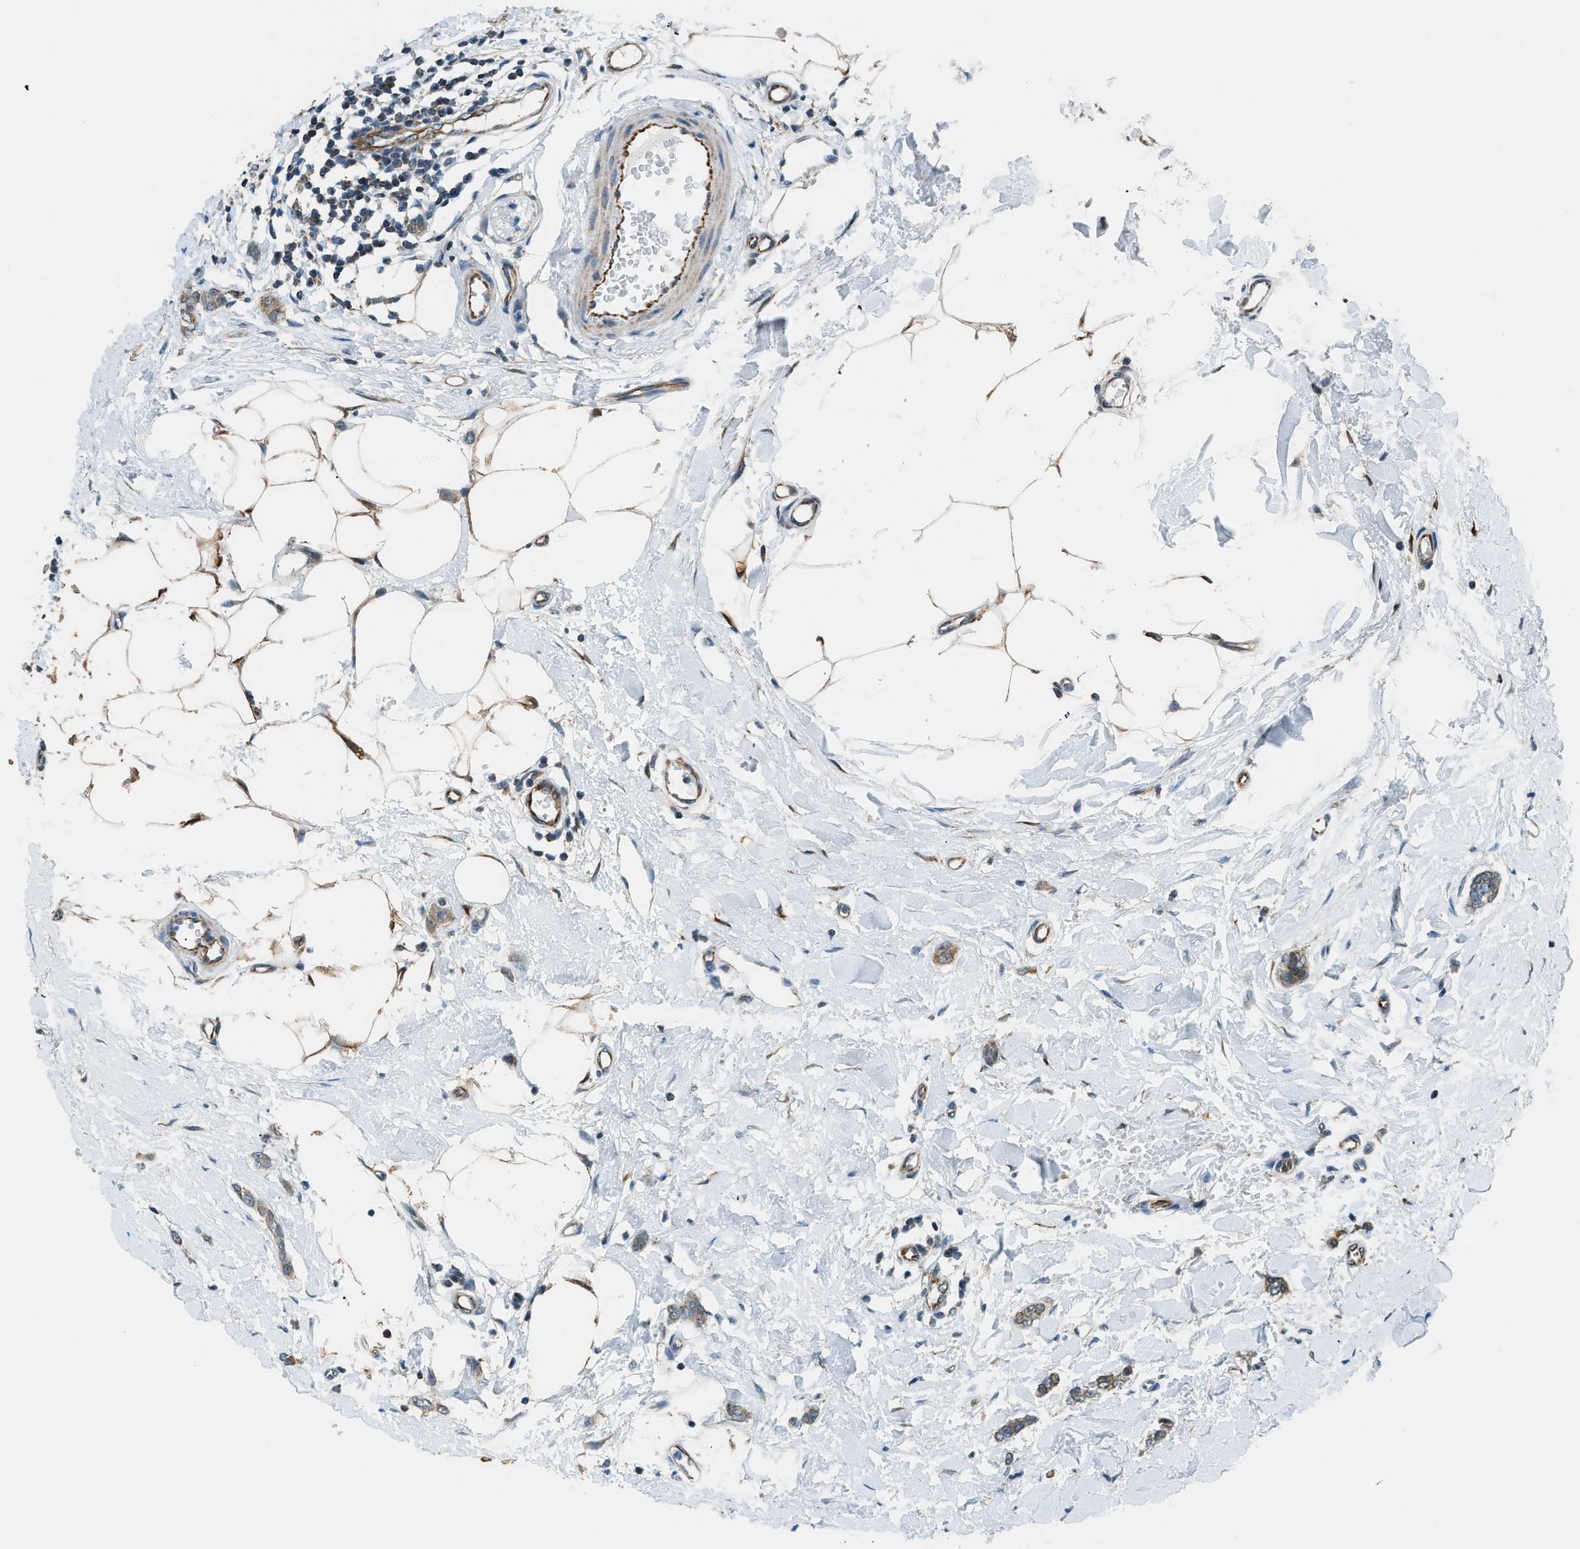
{"staining": {"intensity": "moderate", "quantity": ">75%", "location": "cytoplasmic/membranous"}, "tissue": "breast cancer", "cell_type": "Tumor cells", "image_type": "cancer", "snomed": [{"axis": "morphology", "description": "Lobular carcinoma"}, {"axis": "topography", "description": "Skin"}, {"axis": "topography", "description": "Breast"}], "caption": "Immunohistochemical staining of breast cancer (lobular carcinoma) exhibits medium levels of moderate cytoplasmic/membranous protein positivity in about >75% of tumor cells. Nuclei are stained in blue.", "gene": "PIGG", "patient": {"sex": "female", "age": 46}}